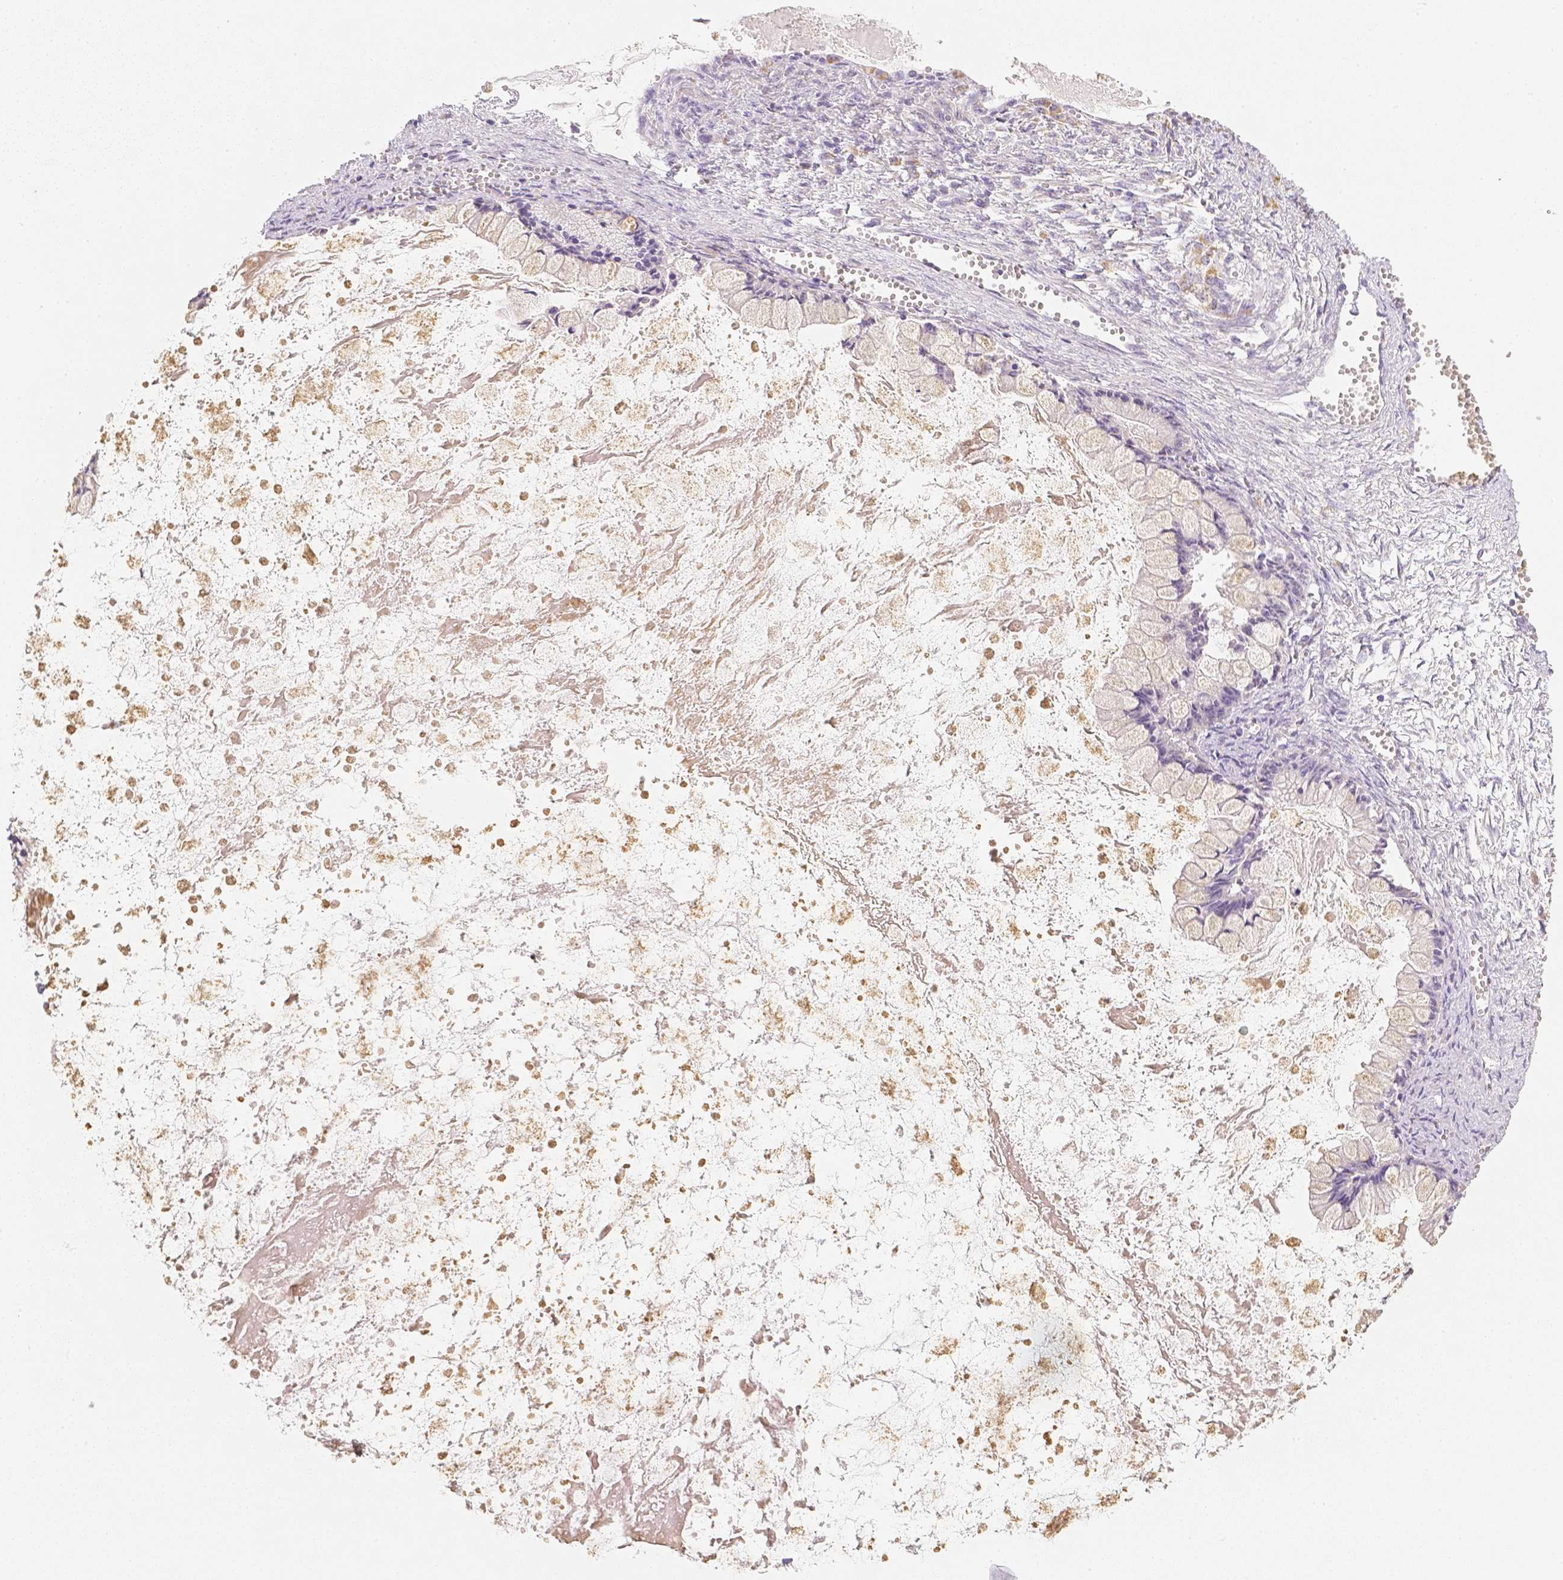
{"staining": {"intensity": "negative", "quantity": "none", "location": "none"}, "tissue": "ovarian cancer", "cell_type": "Tumor cells", "image_type": "cancer", "snomed": [{"axis": "morphology", "description": "Cystadenocarcinoma, mucinous, NOS"}, {"axis": "topography", "description": "Ovary"}], "caption": "Tumor cells show no significant staining in ovarian cancer (mucinous cystadenocarcinoma).", "gene": "NVL", "patient": {"sex": "female", "age": 67}}